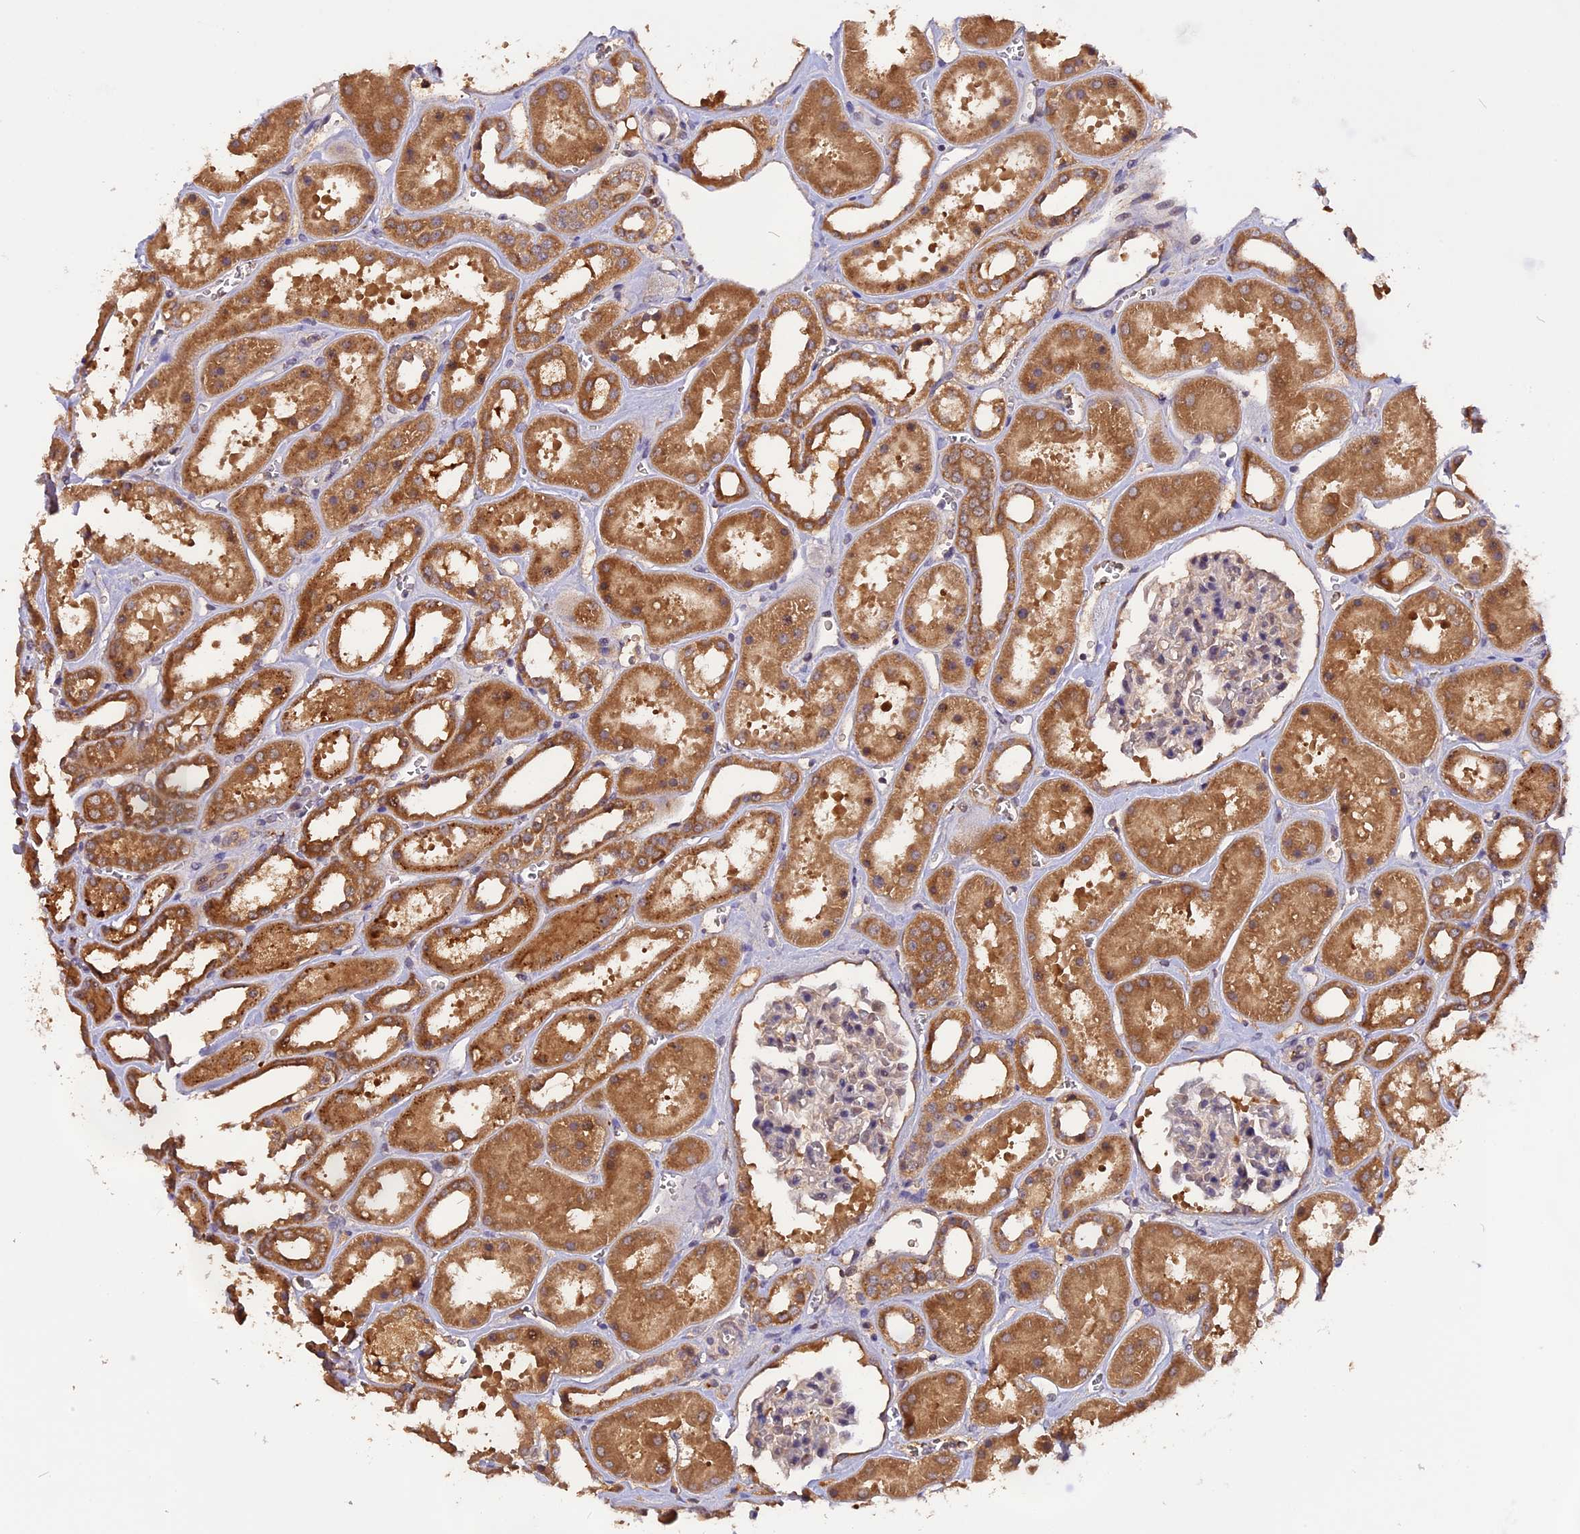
{"staining": {"intensity": "weak", "quantity": "<25%", "location": "cytoplasmic/membranous"}, "tissue": "kidney", "cell_type": "Cells in glomeruli", "image_type": "normal", "snomed": [{"axis": "morphology", "description": "Normal tissue, NOS"}, {"axis": "topography", "description": "Kidney"}], "caption": "Cells in glomeruli show no significant protein staining in normal kidney. (DAB (3,3'-diaminobenzidine) immunohistochemistry (IHC), high magnification).", "gene": "MARK4", "patient": {"sex": "female", "age": 41}}